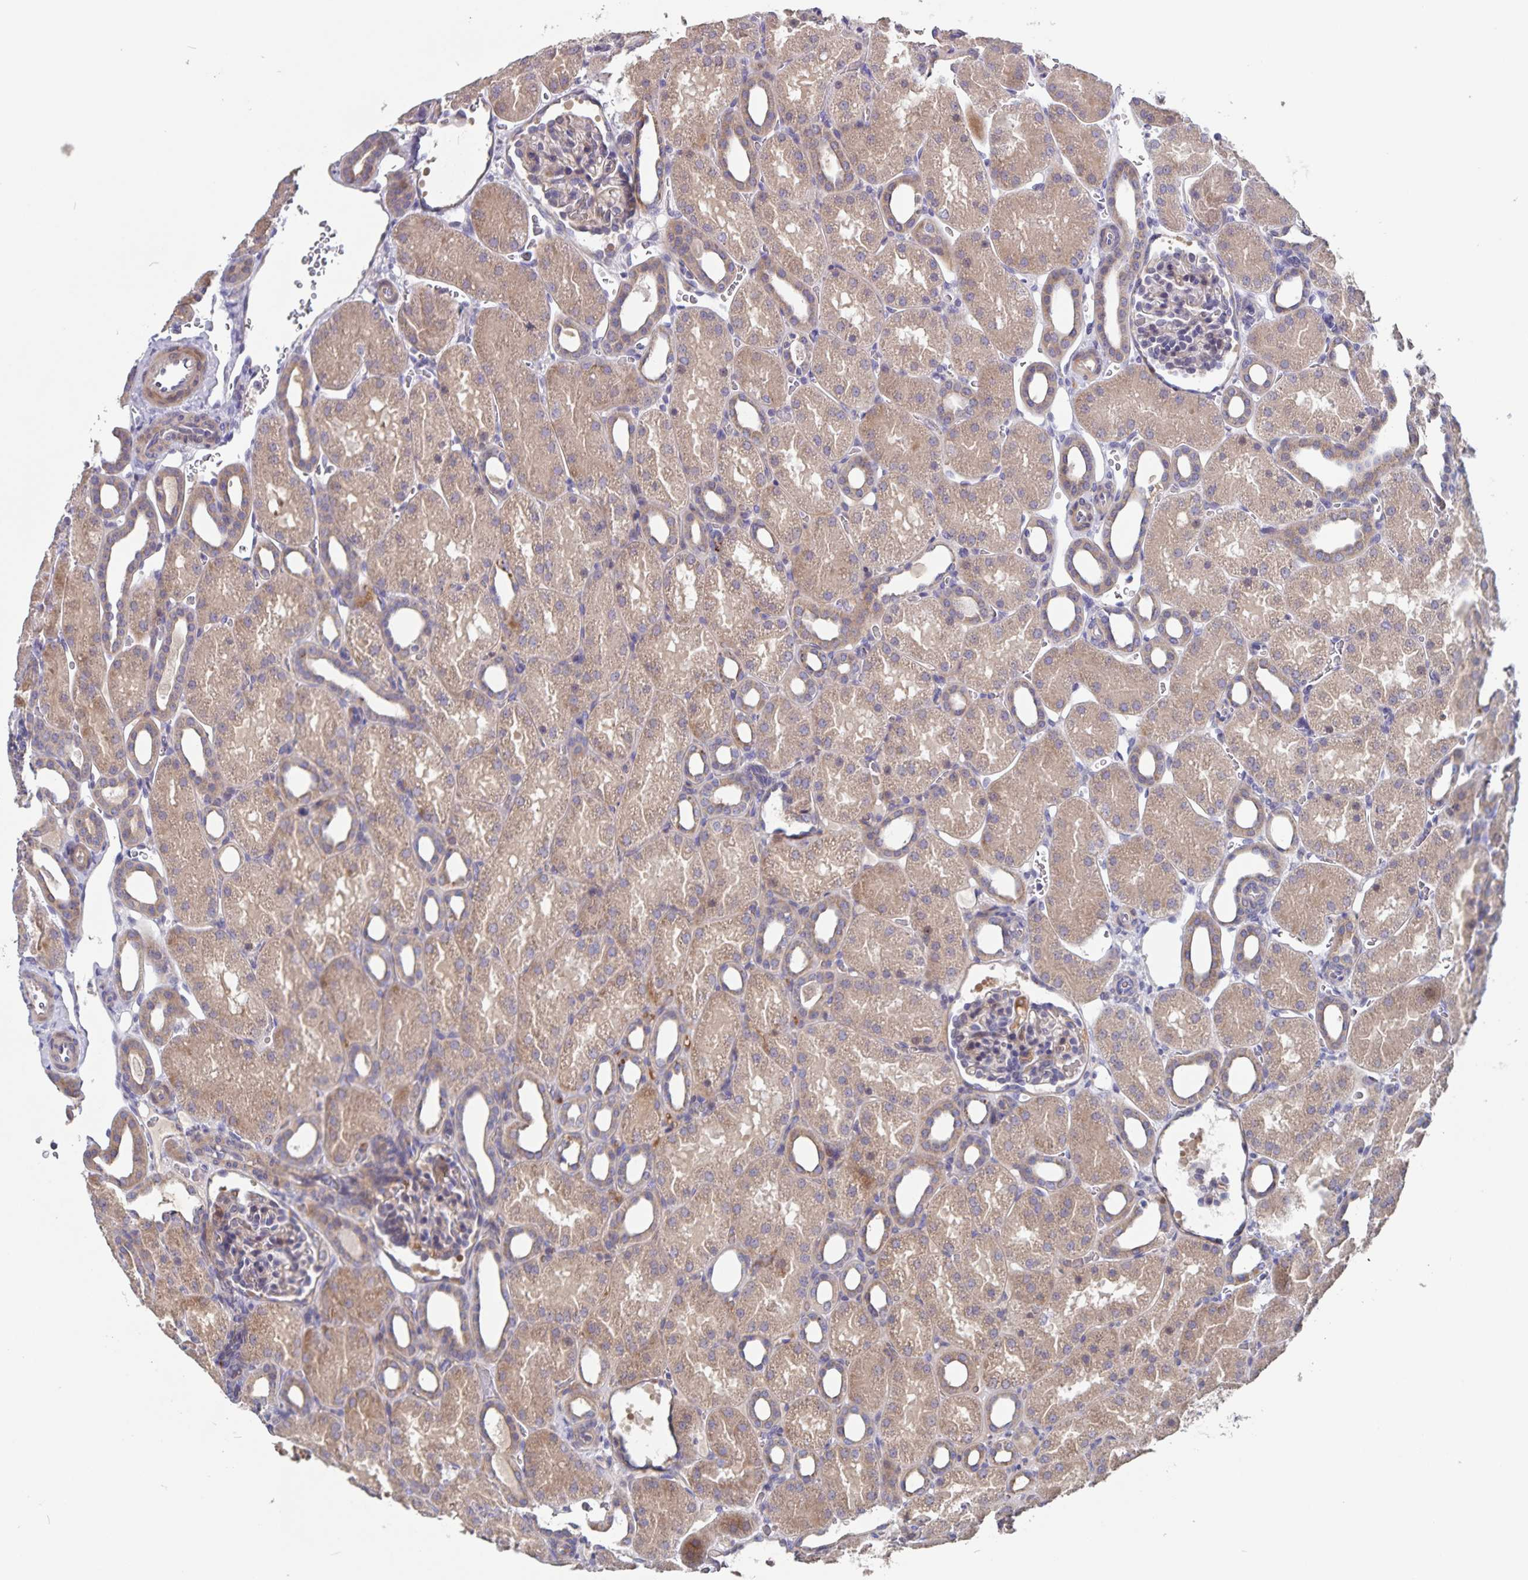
{"staining": {"intensity": "weak", "quantity": "<25%", "location": "cytoplasmic/membranous"}, "tissue": "kidney", "cell_type": "Cells in glomeruli", "image_type": "normal", "snomed": [{"axis": "morphology", "description": "Normal tissue, NOS"}, {"axis": "topography", "description": "Kidney"}], "caption": "This is an IHC micrograph of normal kidney. There is no staining in cells in glomeruli.", "gene": "FBXL16", "patient": {"sex": "male", "age": 2}}